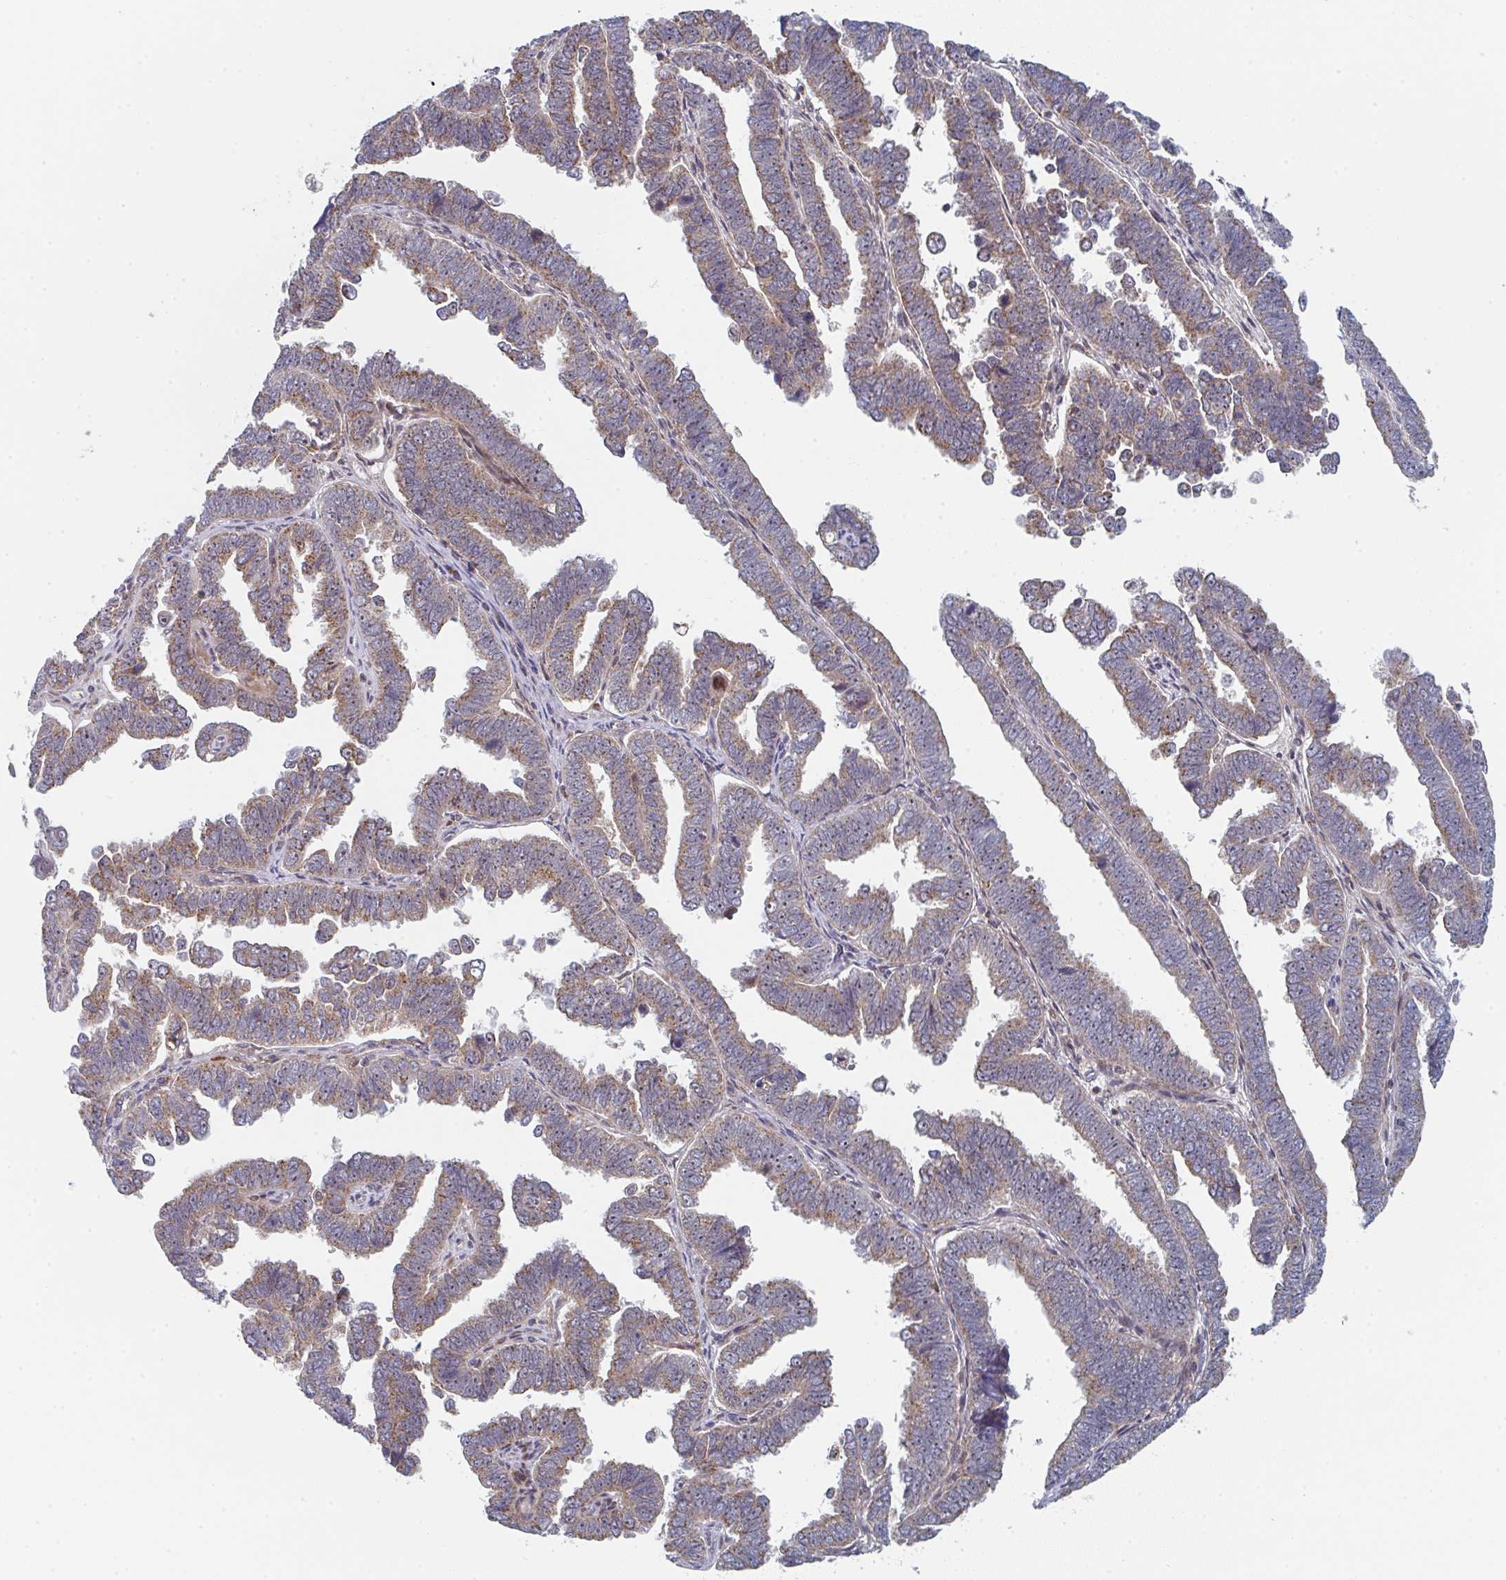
{"staining": {"intensity": "moderate", "quantity": ">75%", "location": "cytoplasmic/membranous"}, "tissue": "endometrial cancer", "cell_type": "Tumor cells", "image_type": "cancer", "snomed": [{"axis": "morphology", "description": "Adenocarcinoma, NOS"}, {"axis": "topography", "description": "Endometrium"}], "caption": "Protein expression analysis of endometrial cancer displays moderate cytoplasmic/membranous positivity in approximately >75% of tumor cells.", "gene": "ZNF644", "patient": {"sex": "female", "age": 75}}